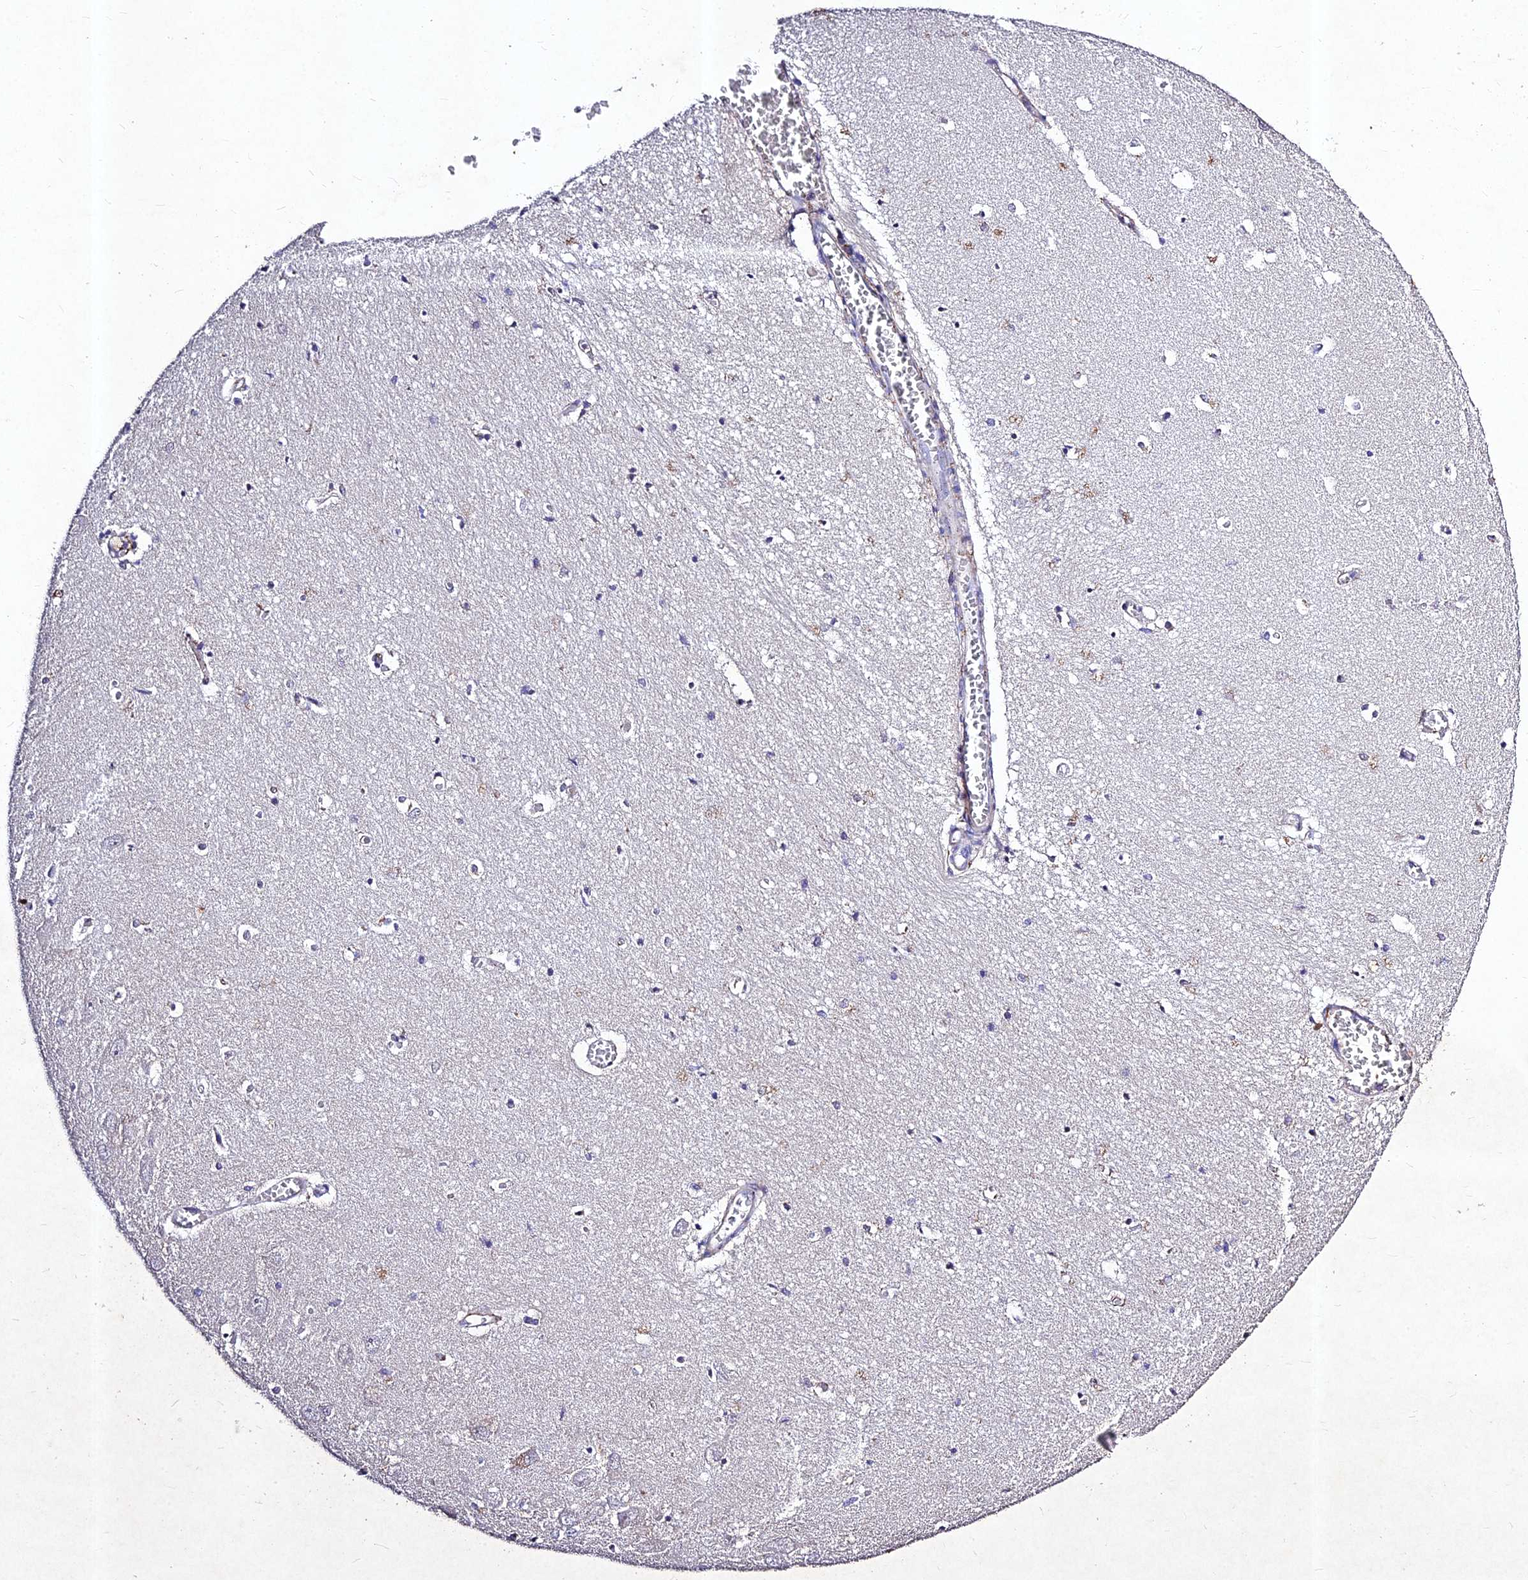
{"staining": {"intensity": "negative", "quantity": "none", "location": "none"}, "tissue": "hippocampus", "cell_type": "Glial cells", "image_type": "normal", "snomed": [{"axis": "morphology", "description": "Normal tissue, NOS"}, {"axis": "topography", "description": "Hippocampus"}], "caption": "Immunohistochemistry of normal human hippocampus demonstrates no positivity in glial cells.", "gene": "RAVER1", "patient": {"sex": "female", "age": 64}}